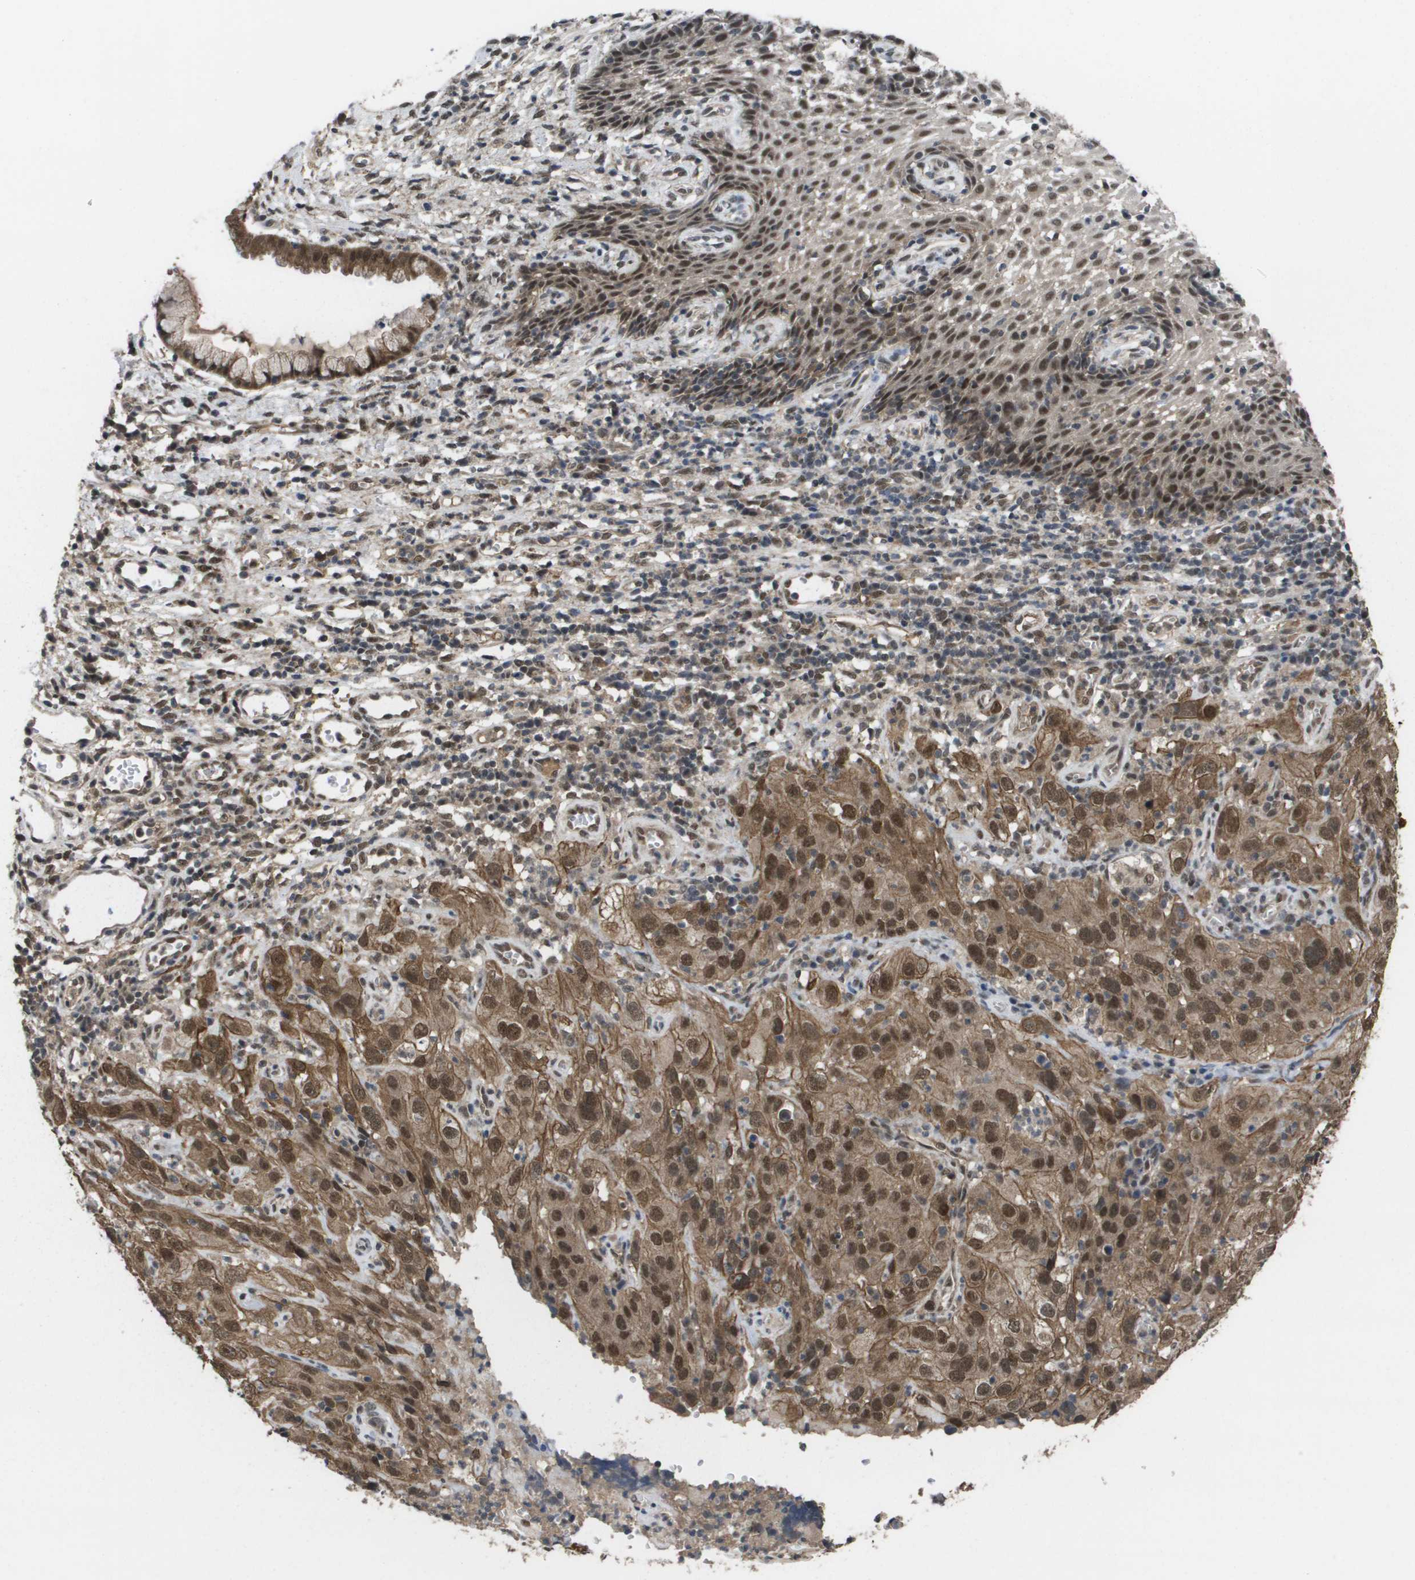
{"staining": {"intensity": "moderate", "quantity": ">75%", "location": "cytoplasmic/membranous,nuclear"}, "tissue": "cervical cancer", "cell_type": "Tumor cells", "image_type": "cancer", "snomed": [{"axis": "morphology", "description": "Squamous cell carcinoma, NOS"}, {"axis": "topography", "description": "Cervix"}], "caption": "Cervical cancer (squamous cell carcinoma) stained for a protein (brown) shows moderate cytoplasmic/membranous and nuclear positive positivity in approximately >75% of tumor cells.", "gene": "AMBRA1", "patient": {"sex": "female", "age": 32}}